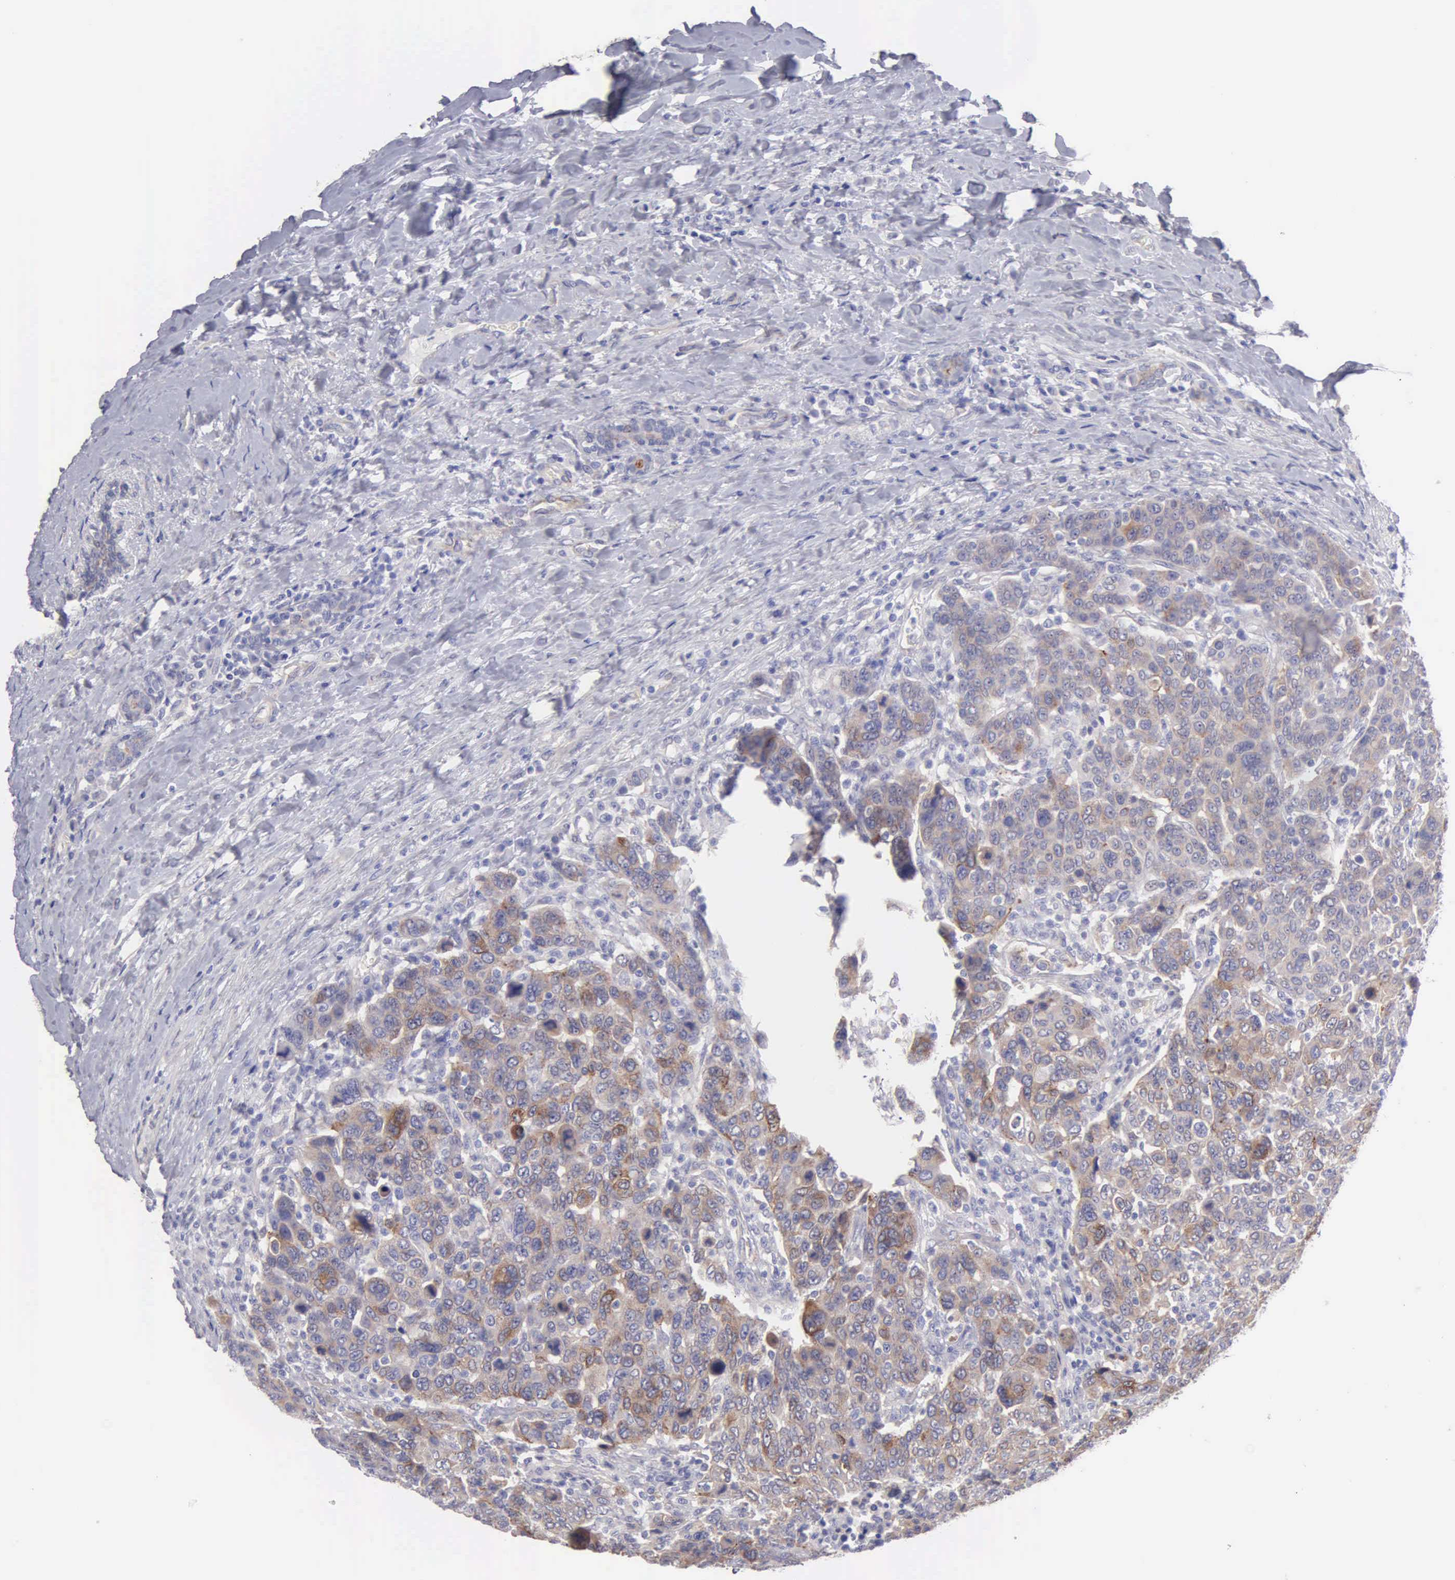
{"staining": {"intensity": "moderate", "quantity": ">75%", "location": "cytoplasmic/membranous"}, "tissue": "breast cancer", "cell_type": "Tumor cells", "image_type": "cancer", "snomed": [{"axis": "morphology", "description": "Duct carcinoma"}, {"axis": "topography", "description": "Breast"}], "caption": "High-magnification brightfield microscopy of breast cancer stained with DAB (brown) and counterstained with hematoxylin (blue). tumor cells exhibit moderate cytoplasmic/membranous positivity is seen in about>75% of cells. (Stains: DAB in brown, nuclei in blue, Microscopy: brightfield microscopy at high magnification).", "gene": "APP", "patient": {"sex": "female", "age": 37}}